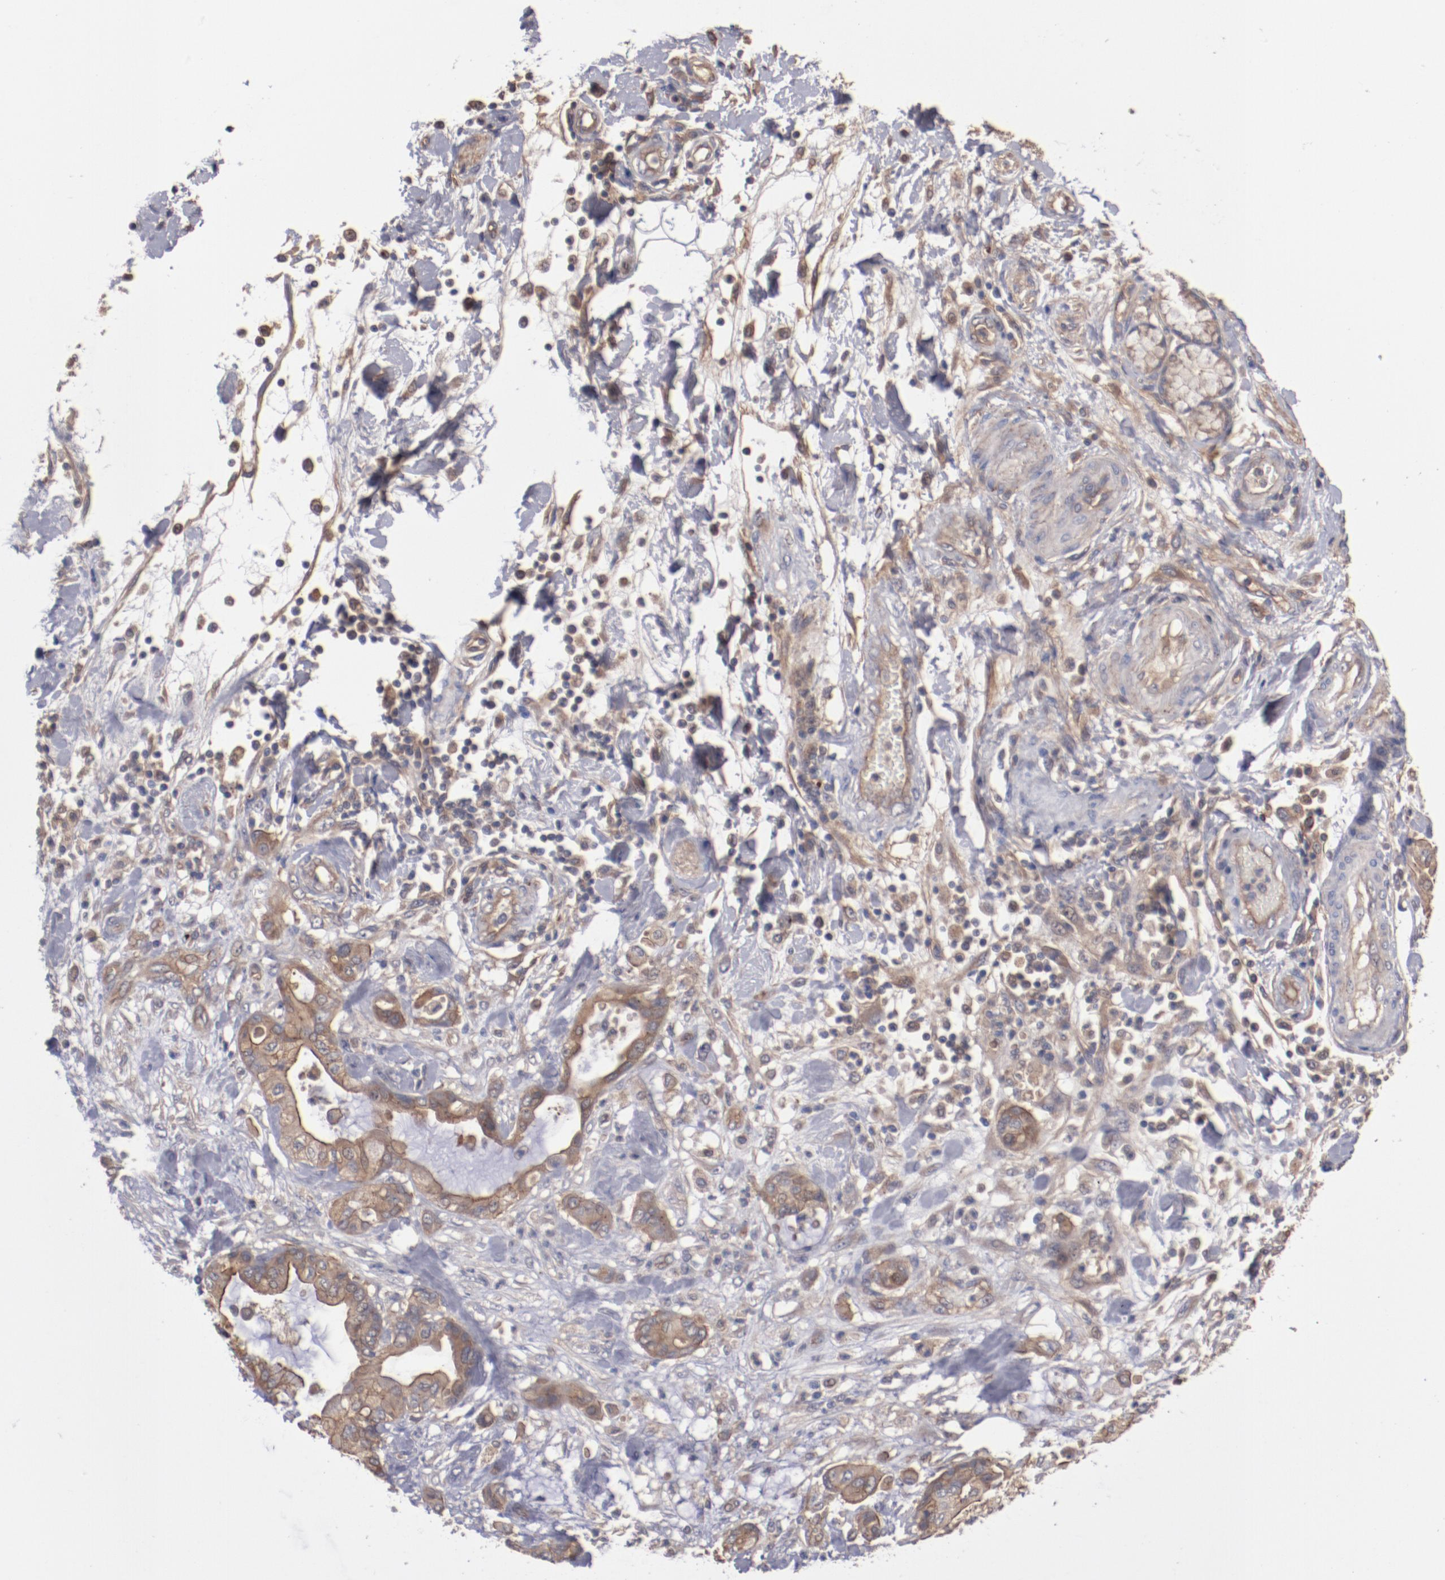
{"staining": {"intensity": "moderate", "quantity": ">75%", "location": "cytoplasmic/membranous"}, "tissue": "pancreatic cancer", "cell_type": "Tumor cells", "image_type": "cancer", "snomed": [{"axis": "morphology", "description": "Adenocarcinoma, NOS"}, {"axis": "morphology", "description": "Adenocarcinoma, metastatic, NOS"}, {"axis": "topography", "description": "Lymph node"}, {"axis": "topography", "description": "Pancreas"}, {"axis": "topography", "description": "Duodenum"}], "caption": "Immunohistochemical staining of human adenocarcinoma (pancreatic) shows medium levels of moderate cytoplasmic/membranous positivity in approximately >75% of tumor cells.", "gene": "DNAAF2", "patient": {"sex": "female", "age": 64}}